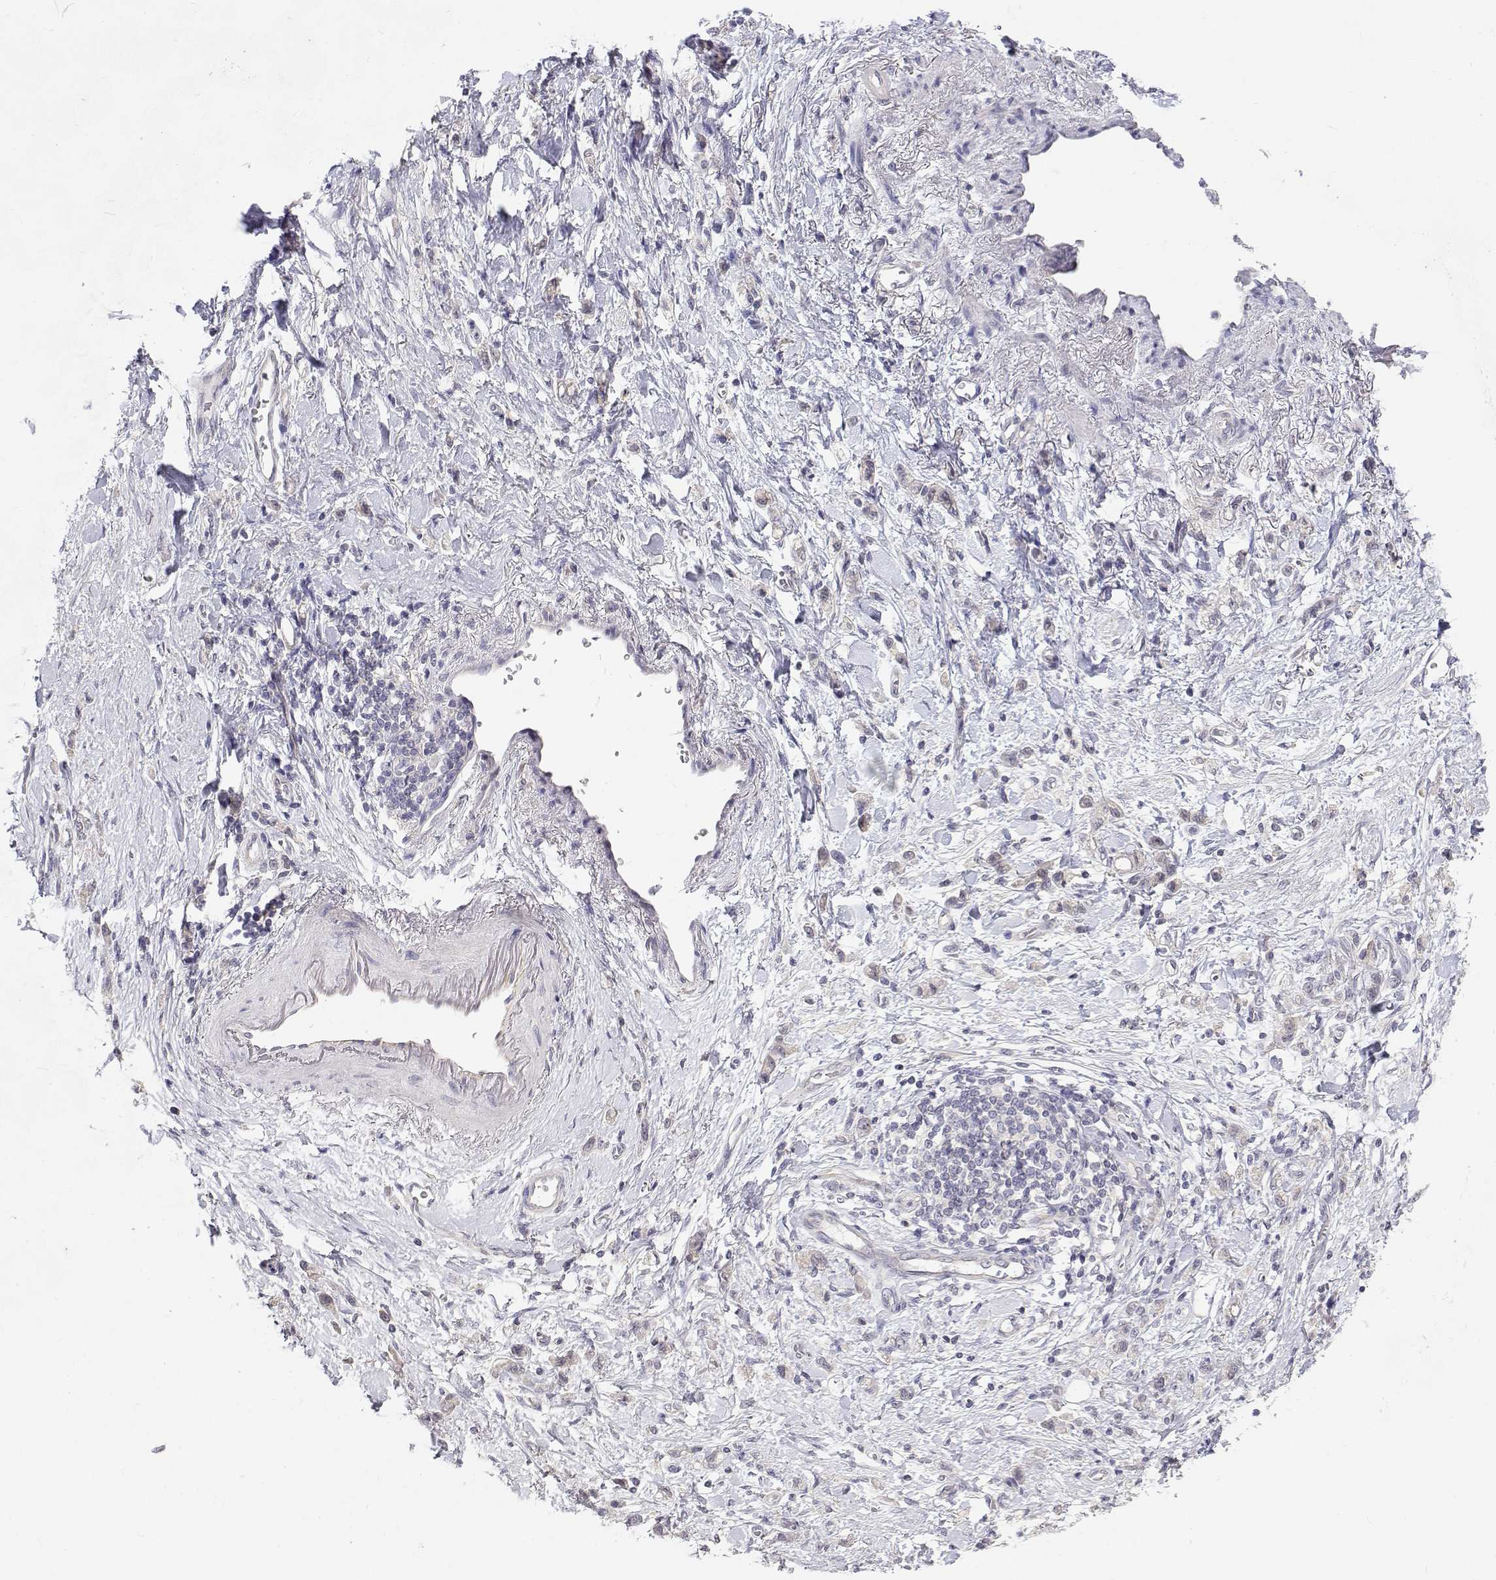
{"staining": {"intensity": "negative", "quantity": "none", "location": "none"}, "tissue": "stomach cancer", "cell_type": "Tumor cells", "image_type": "cancer", "snomed": [{"axis": "morphology", "description": "Adenocarcinoma, NOS"}, {"axis": "topography", "description": "Stomach"}], "caption": "The image reveals no significant expression in tumor cells of stomach adenocarcinoma.", "gene": "MYPN", "patient": {"sex": "male", "age": 77}}